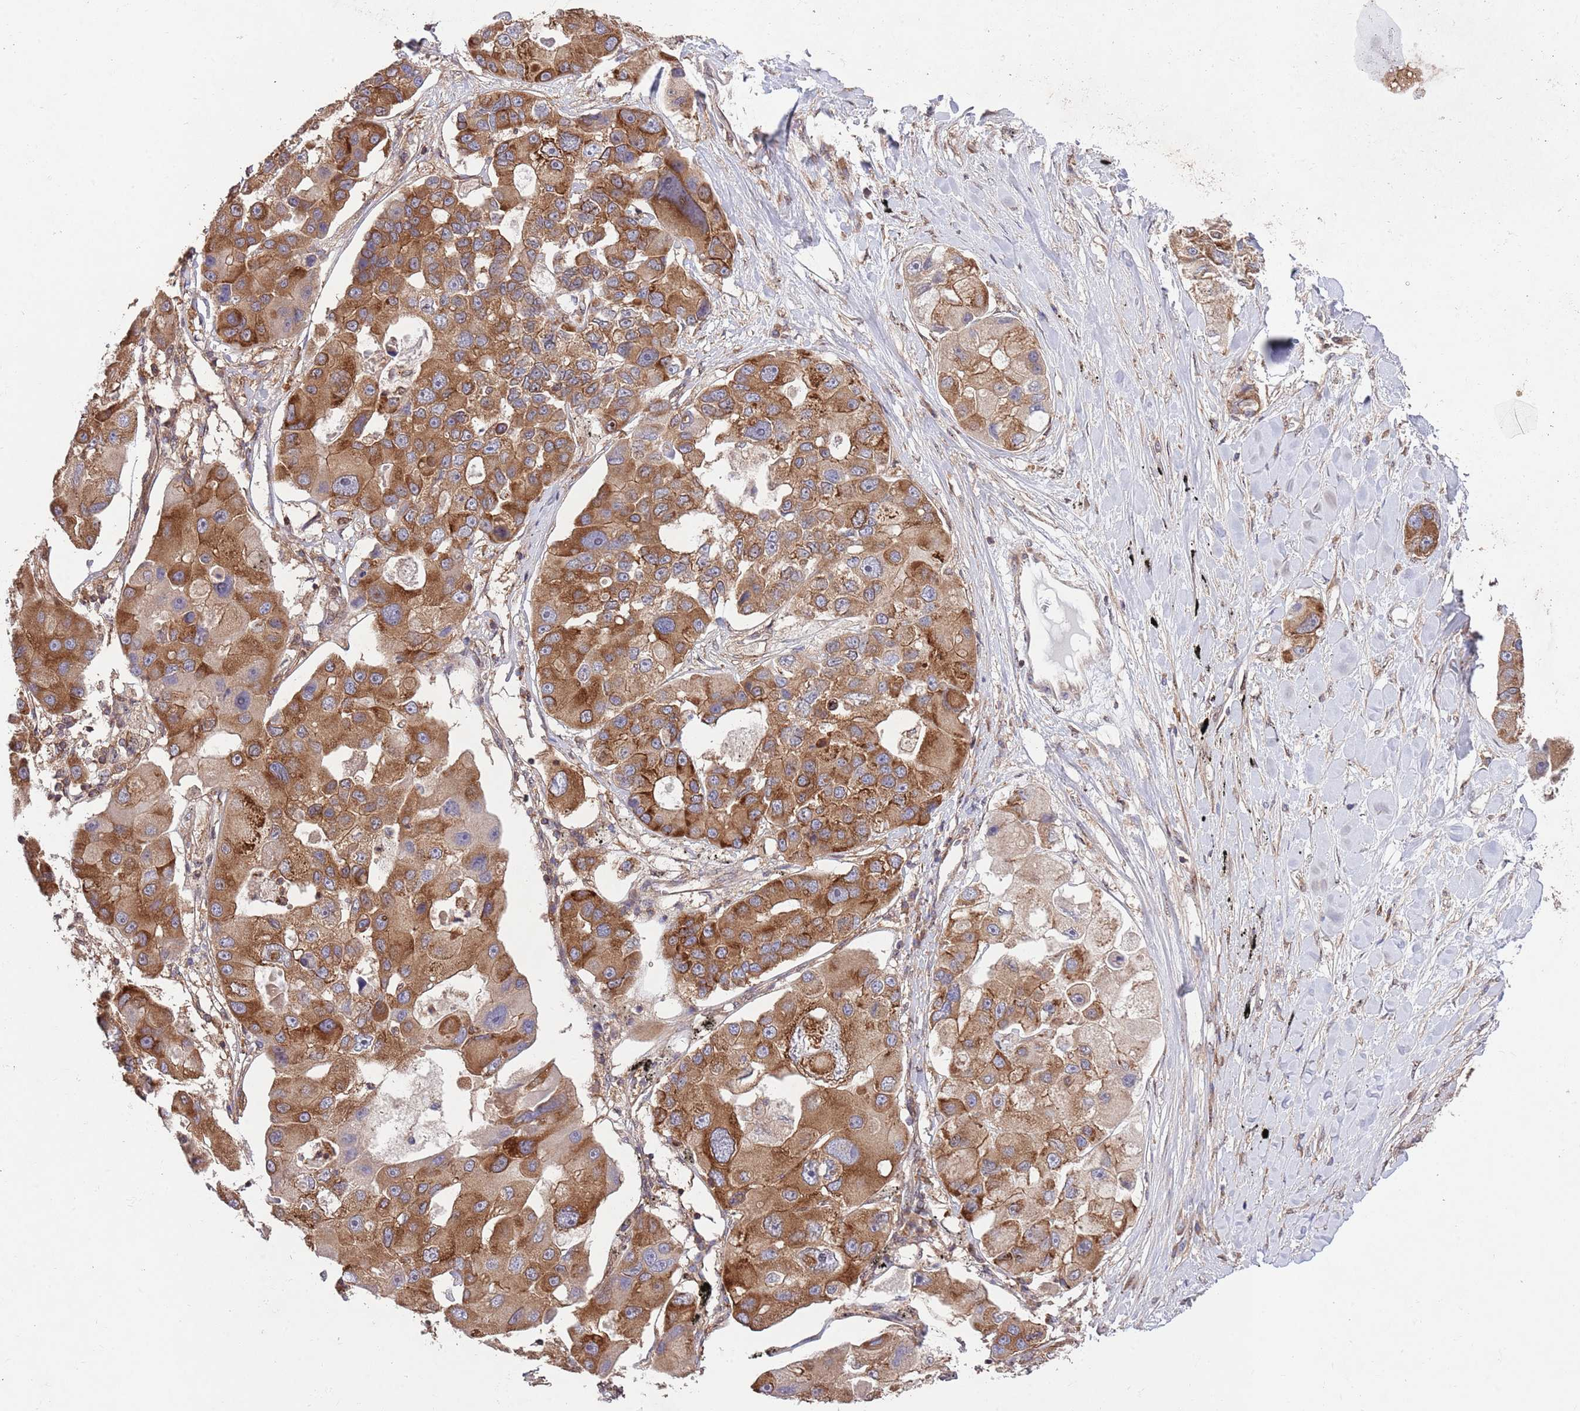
{"staining": {"intensity": "strong", "quantity": "25%-75%", "location": "cytoplasmic/membranous"}, "tissue": "lung cancer", "cell_type": "Tumor cells", "image_type": "cancer", "snomed": [{"axis": "morphology", "description": "Adenocarcinoma, NOS"}, {"axis": "topography", "description": "Lung"}], "caption": "Strong cytoplasmic/membranous protein staining is identified in about 25%-75% of tumor cells in adenocarcinoma (lung).", "gene": "RNF19B", "patient": {"sex": "female", "age": 54}}